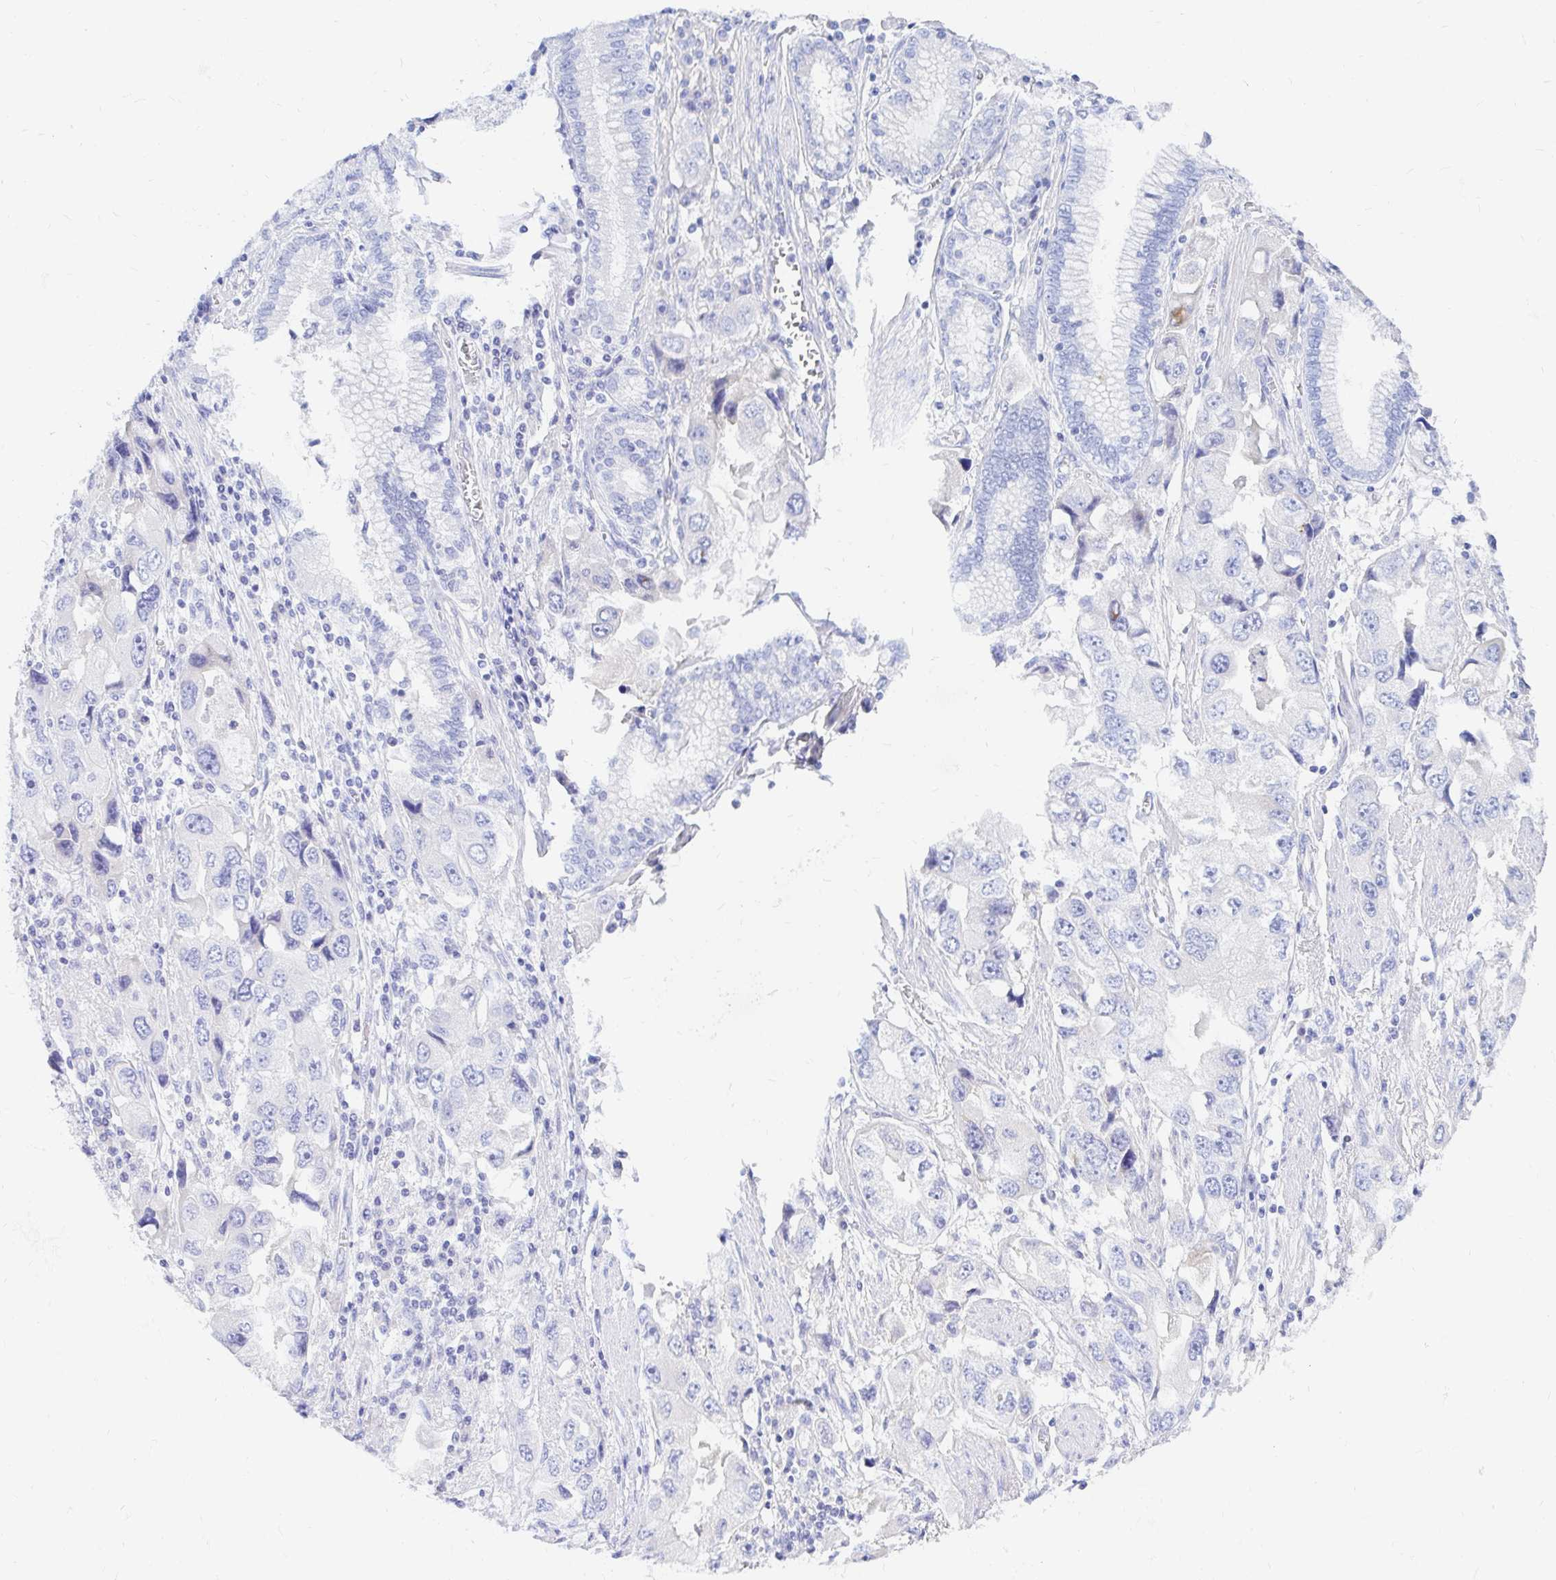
{"staining": {"intensity": "negative", "quantity": "none", "location": "none"}, "tissue": "stomach cancer", "cell_type": "Tumor cells", "image_type": "cancer", "snomed": [{"axis": "morphology", "description": "Adenocarcinoma, NOS"}, {"axis": "topography", "description": "Stomach, lower"}], "caption": "Immunohistochemistry (IHC) photomicrograph of neoplastic tissue: stomach cancer (adenocarcinoma) stained with DAB (3,3'-diaminobenzidine) shows no significant protein positivity in tumor cells.", "gene": "NR2E1", "patient": {"sex": "female", "age": 93}}